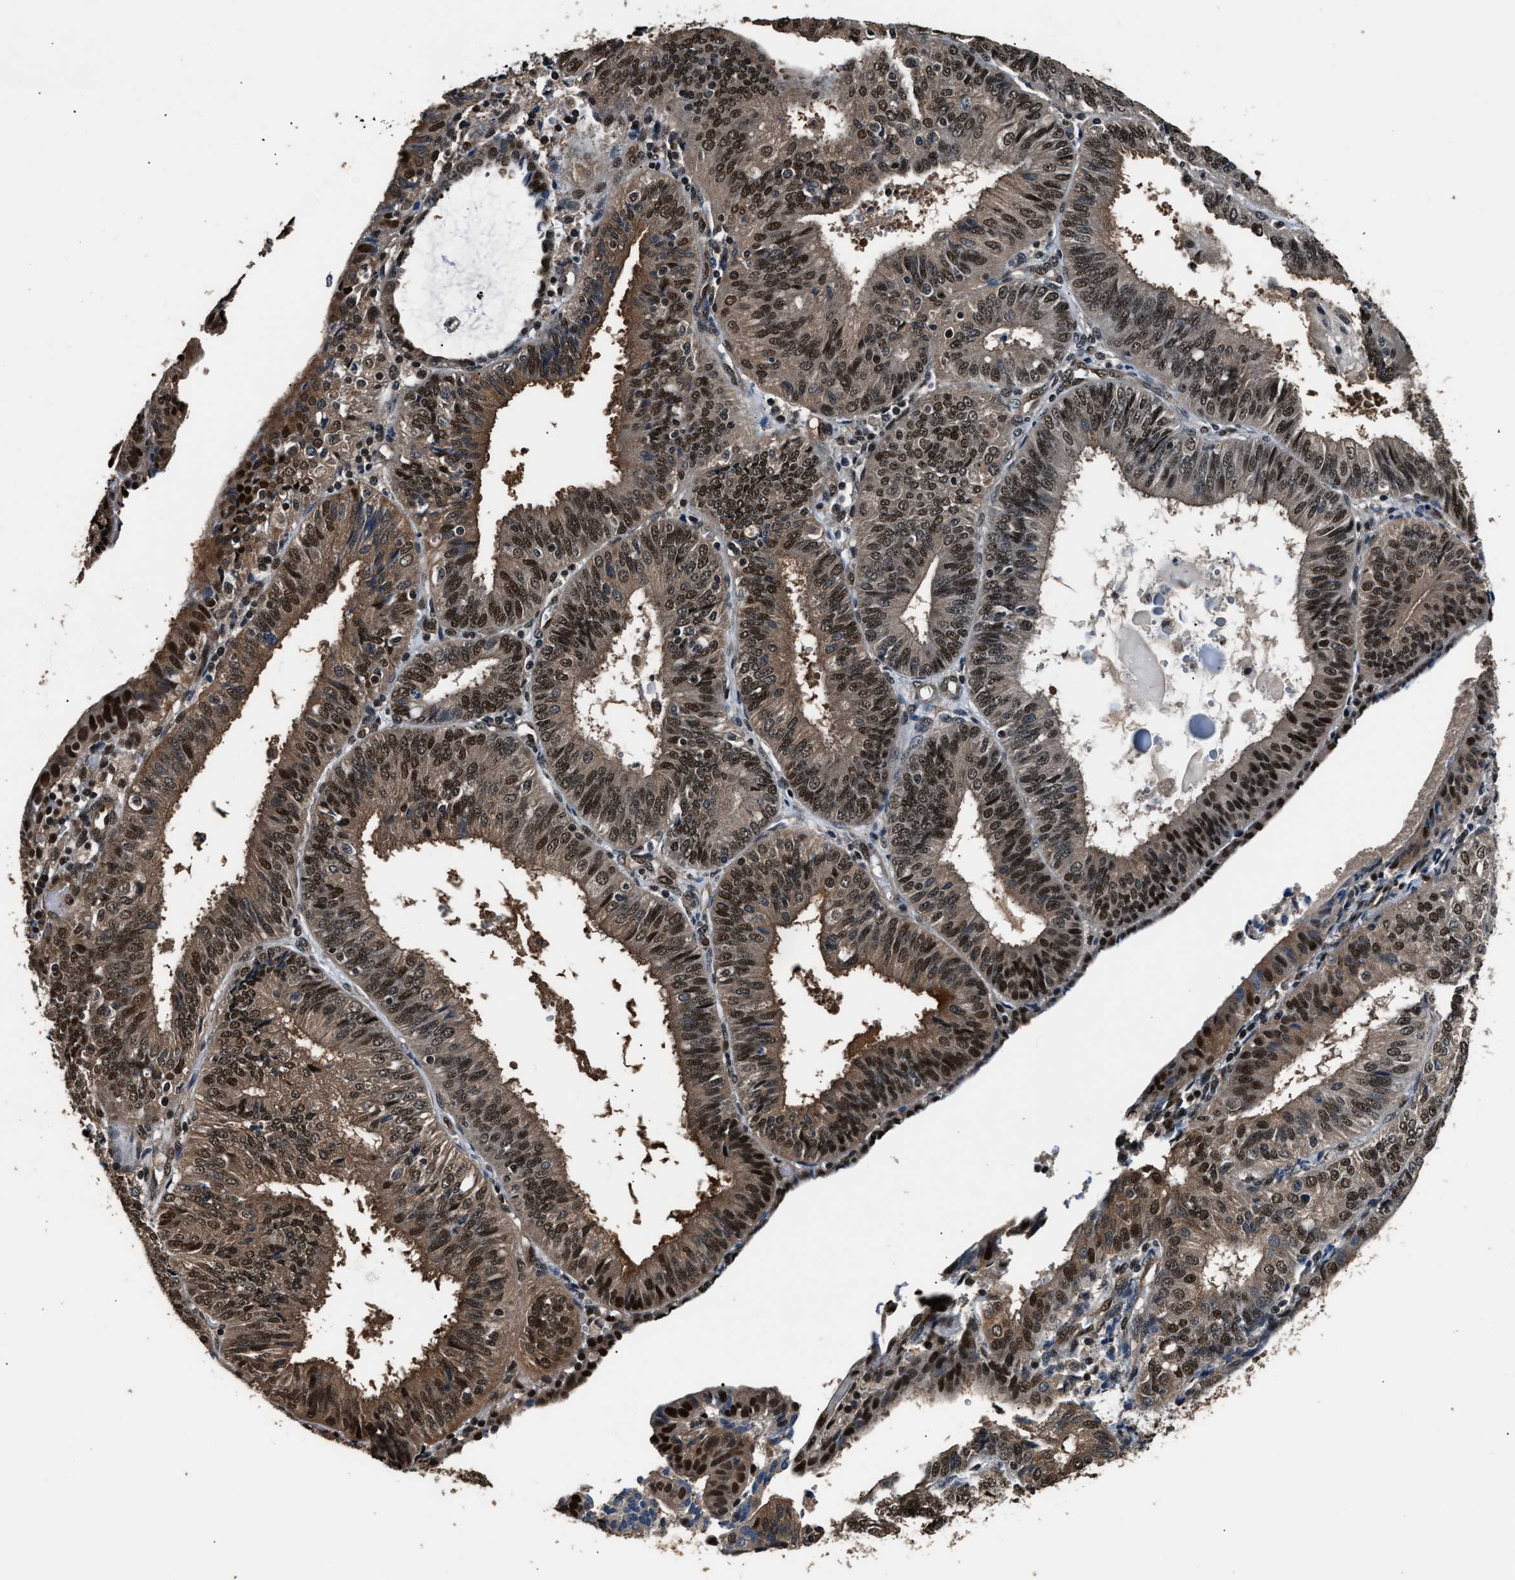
{"staining": {"intensity": "moderate", "quantity": ">75%", "location": "cytoplasmic/membranous,nuclear"}, "tissue": "endometrial cancer", "cell_type": "Tumor cells", "image_type": "cancer", "snomed": [{"axis": "morphology", "description": "Adenocarcinoma, NOS"}, {"axis": "topography", "description": "Endometrium"}], "caption": "DAB immunohistochemical staining of adenocarcinoma (endometrial) reveals moderate cytoplasmic/membranous and nuclear protein positivity in about >75% of tumor cells.", "gene": "DFFA", "patient": {"sex": "female", "age": 58}}